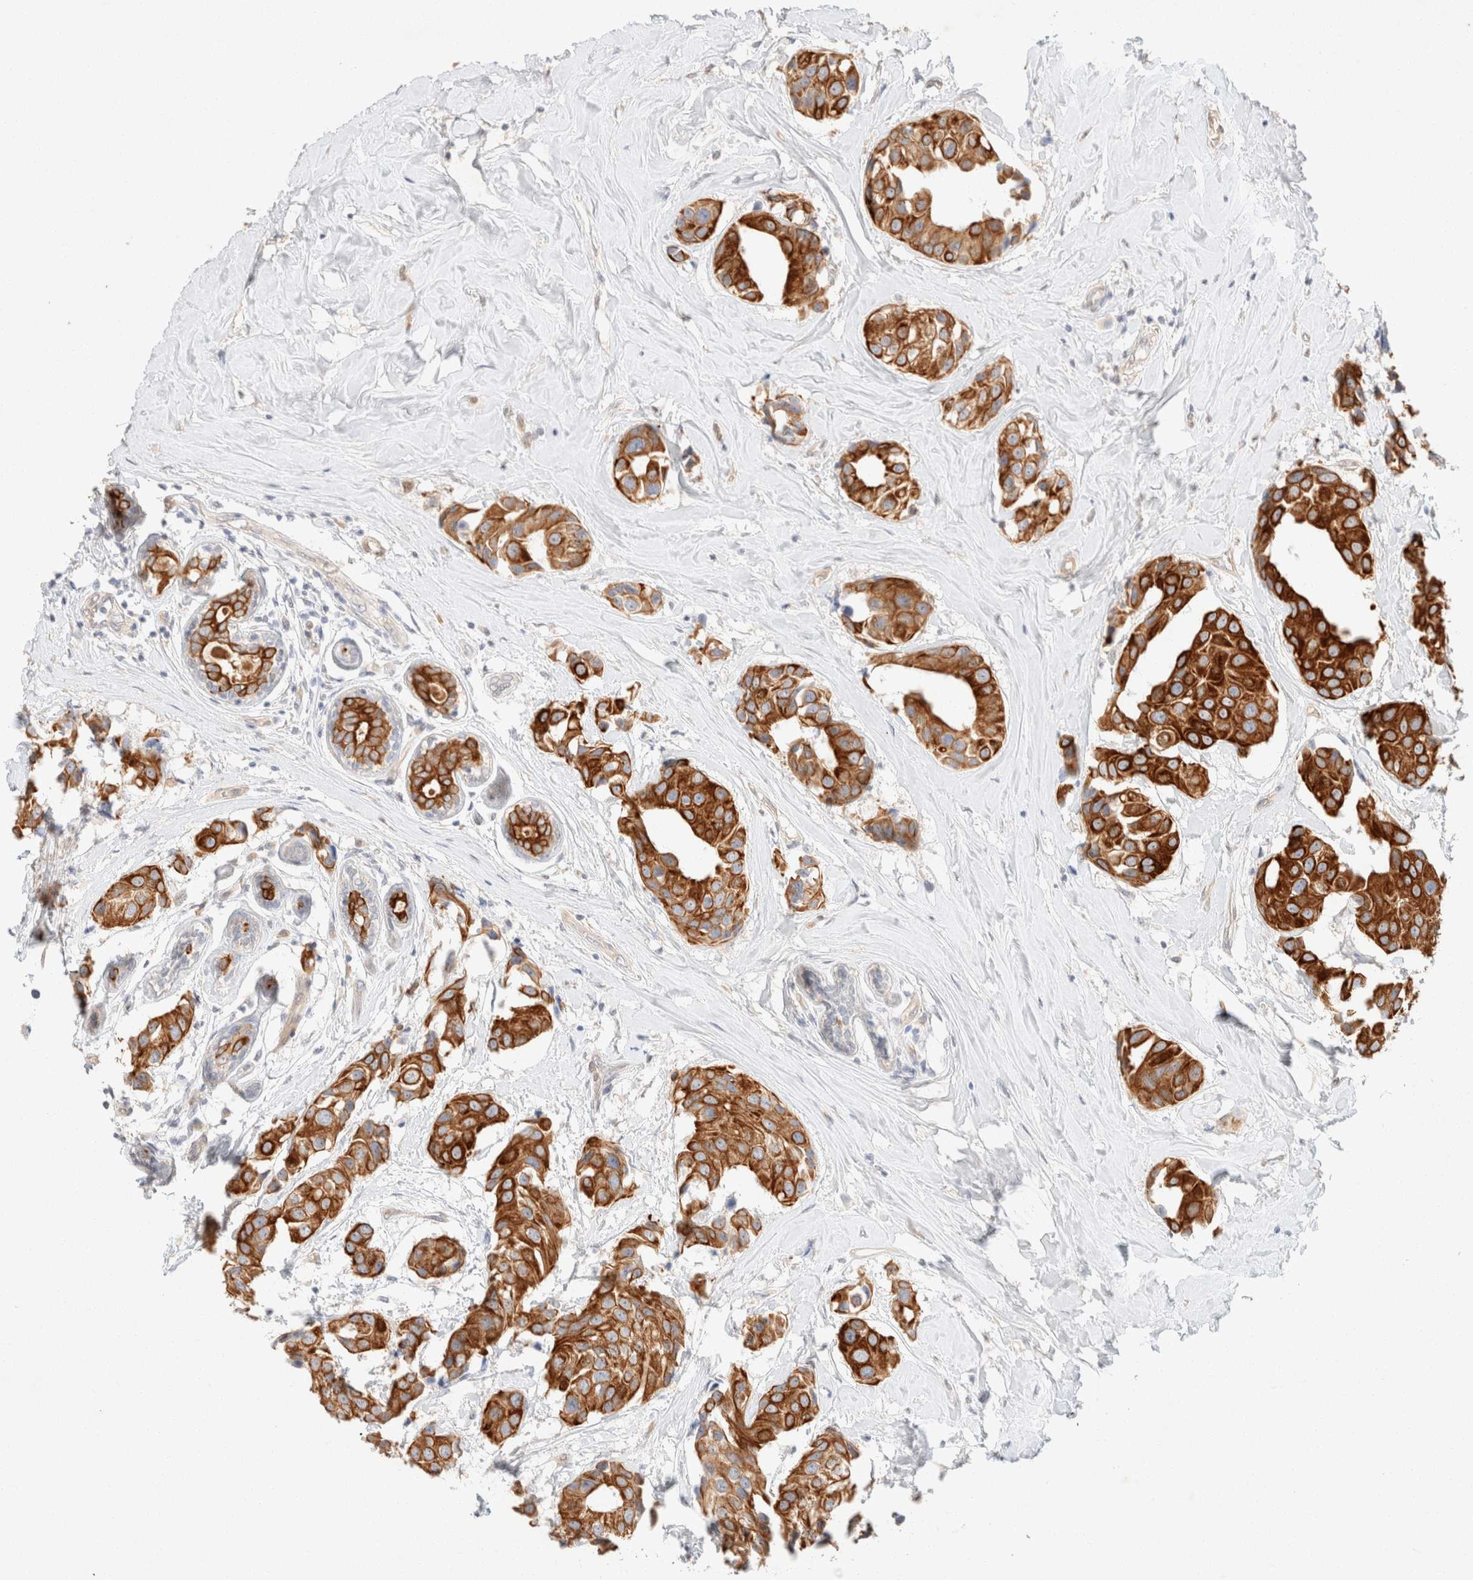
{"staining": {"intensity": "strong", "quantity": ">75%", "location": "cytoplasmic/membranous"}, "tissue": "breast cancer", "cell_type": "Tumor cells", "image_type": "cancer", "snomed": [{"axis": "morphology", "description": "Normal tissue, NOS"}, {"axis": "morphology", "description": "Duct carcinoma"}, {"axis": "topography", "description": "Breast"}], "caption": "Tumor cells reveal high levels of strong cytoplasmic/membranous expression in about >75% of cells in breast cancer (invasive ductal carcinoma).", "gene": "CSNK1E", "patient": {"sex": "female", "age": 39}}